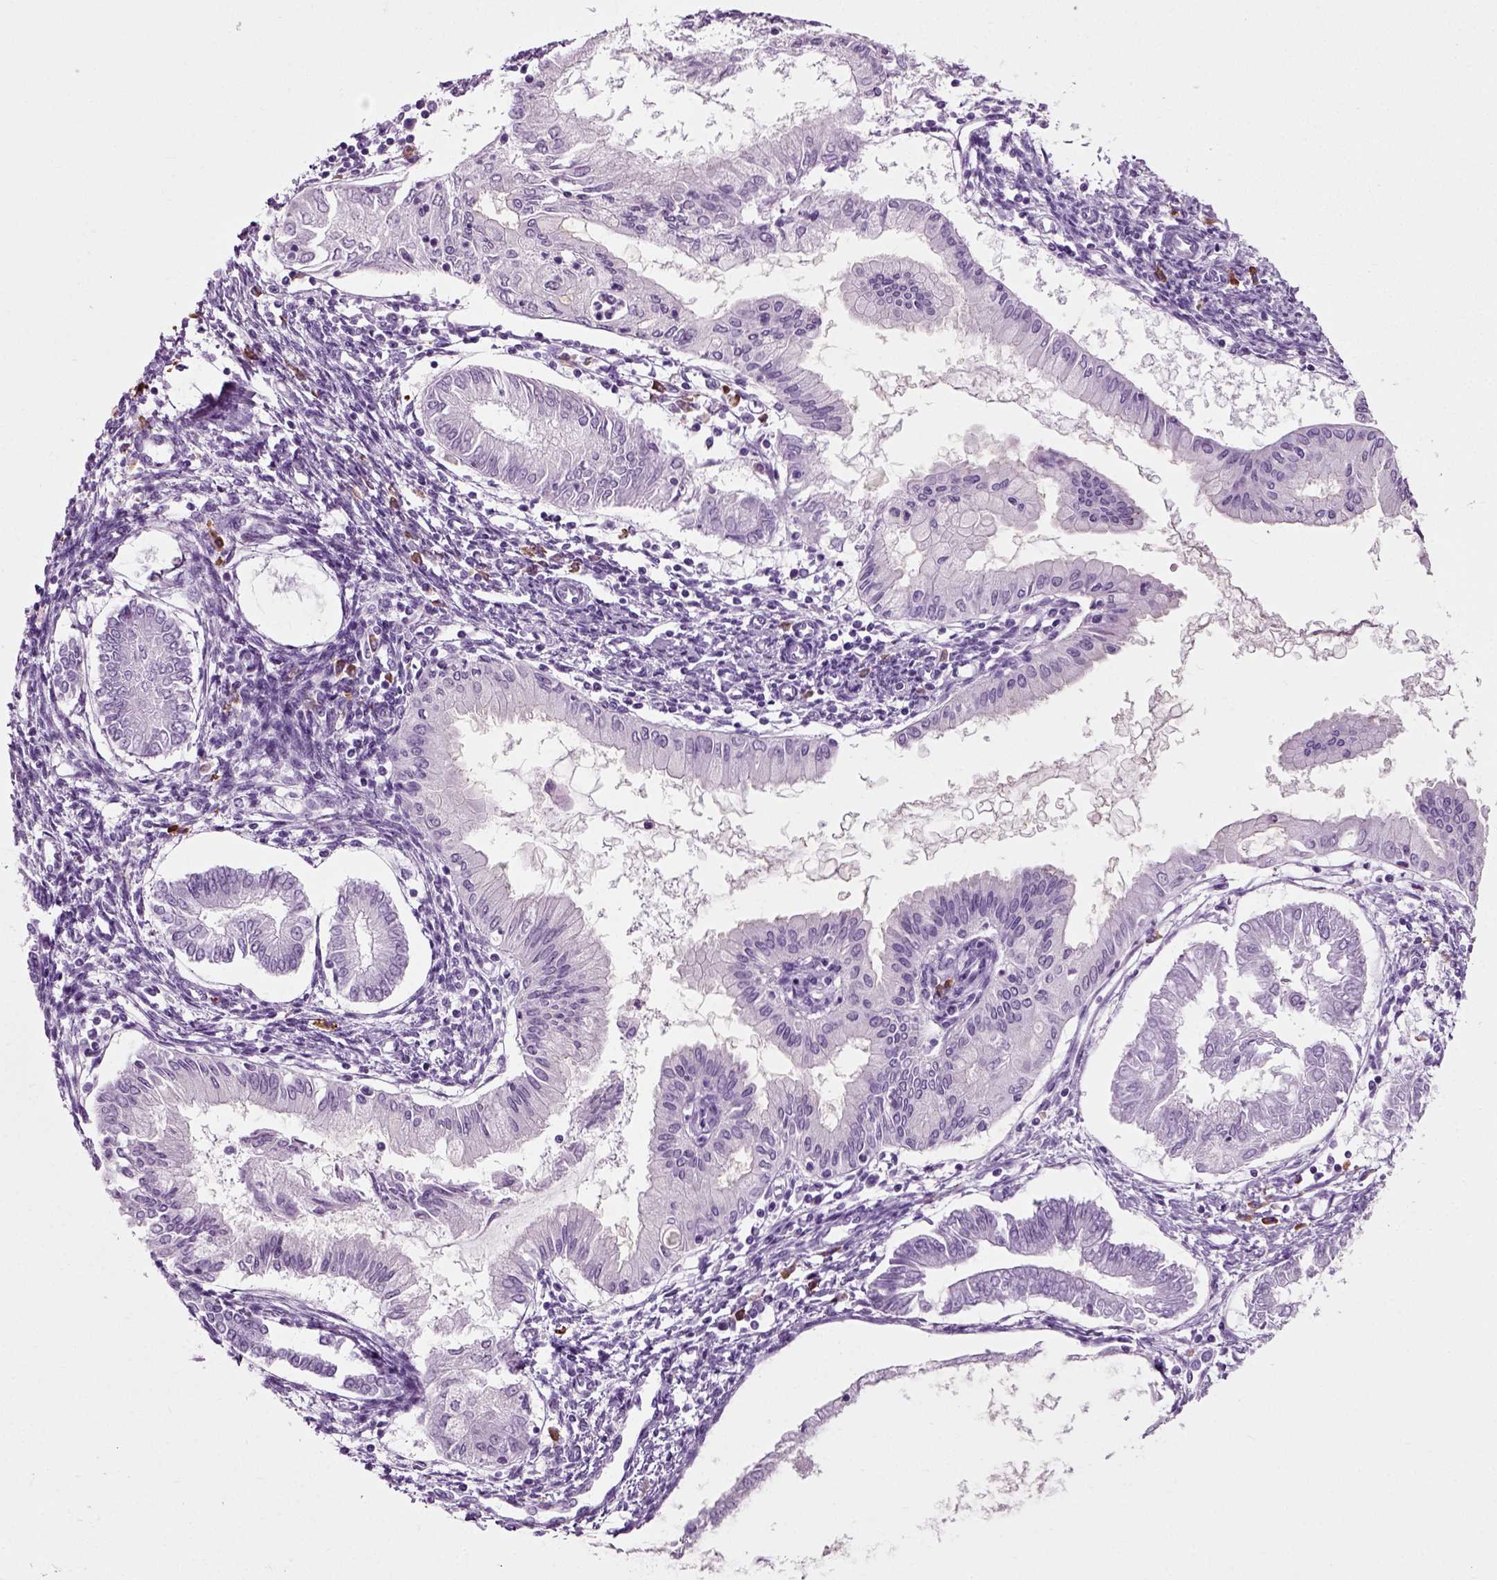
{"staining": {"intensity": "negative", "quantity": "none", "location": "none"}, "tissue": "endometrial cancer", "cell_type": "Tumor cells", "image_type": "cancer", "snomed": [{"axis": "morphology", "description": "Adenocarcinoma, NOS"}, {"axis": "topography", "description": "Endometrium"}], "caption": "This is an immunohistochemistry (IHC) micrograph of endometrial adenocarcinoma. There is no expression in tumor cells.", "gene": "SLC26A8", "patient": {"sex": "female", "age": 68}}